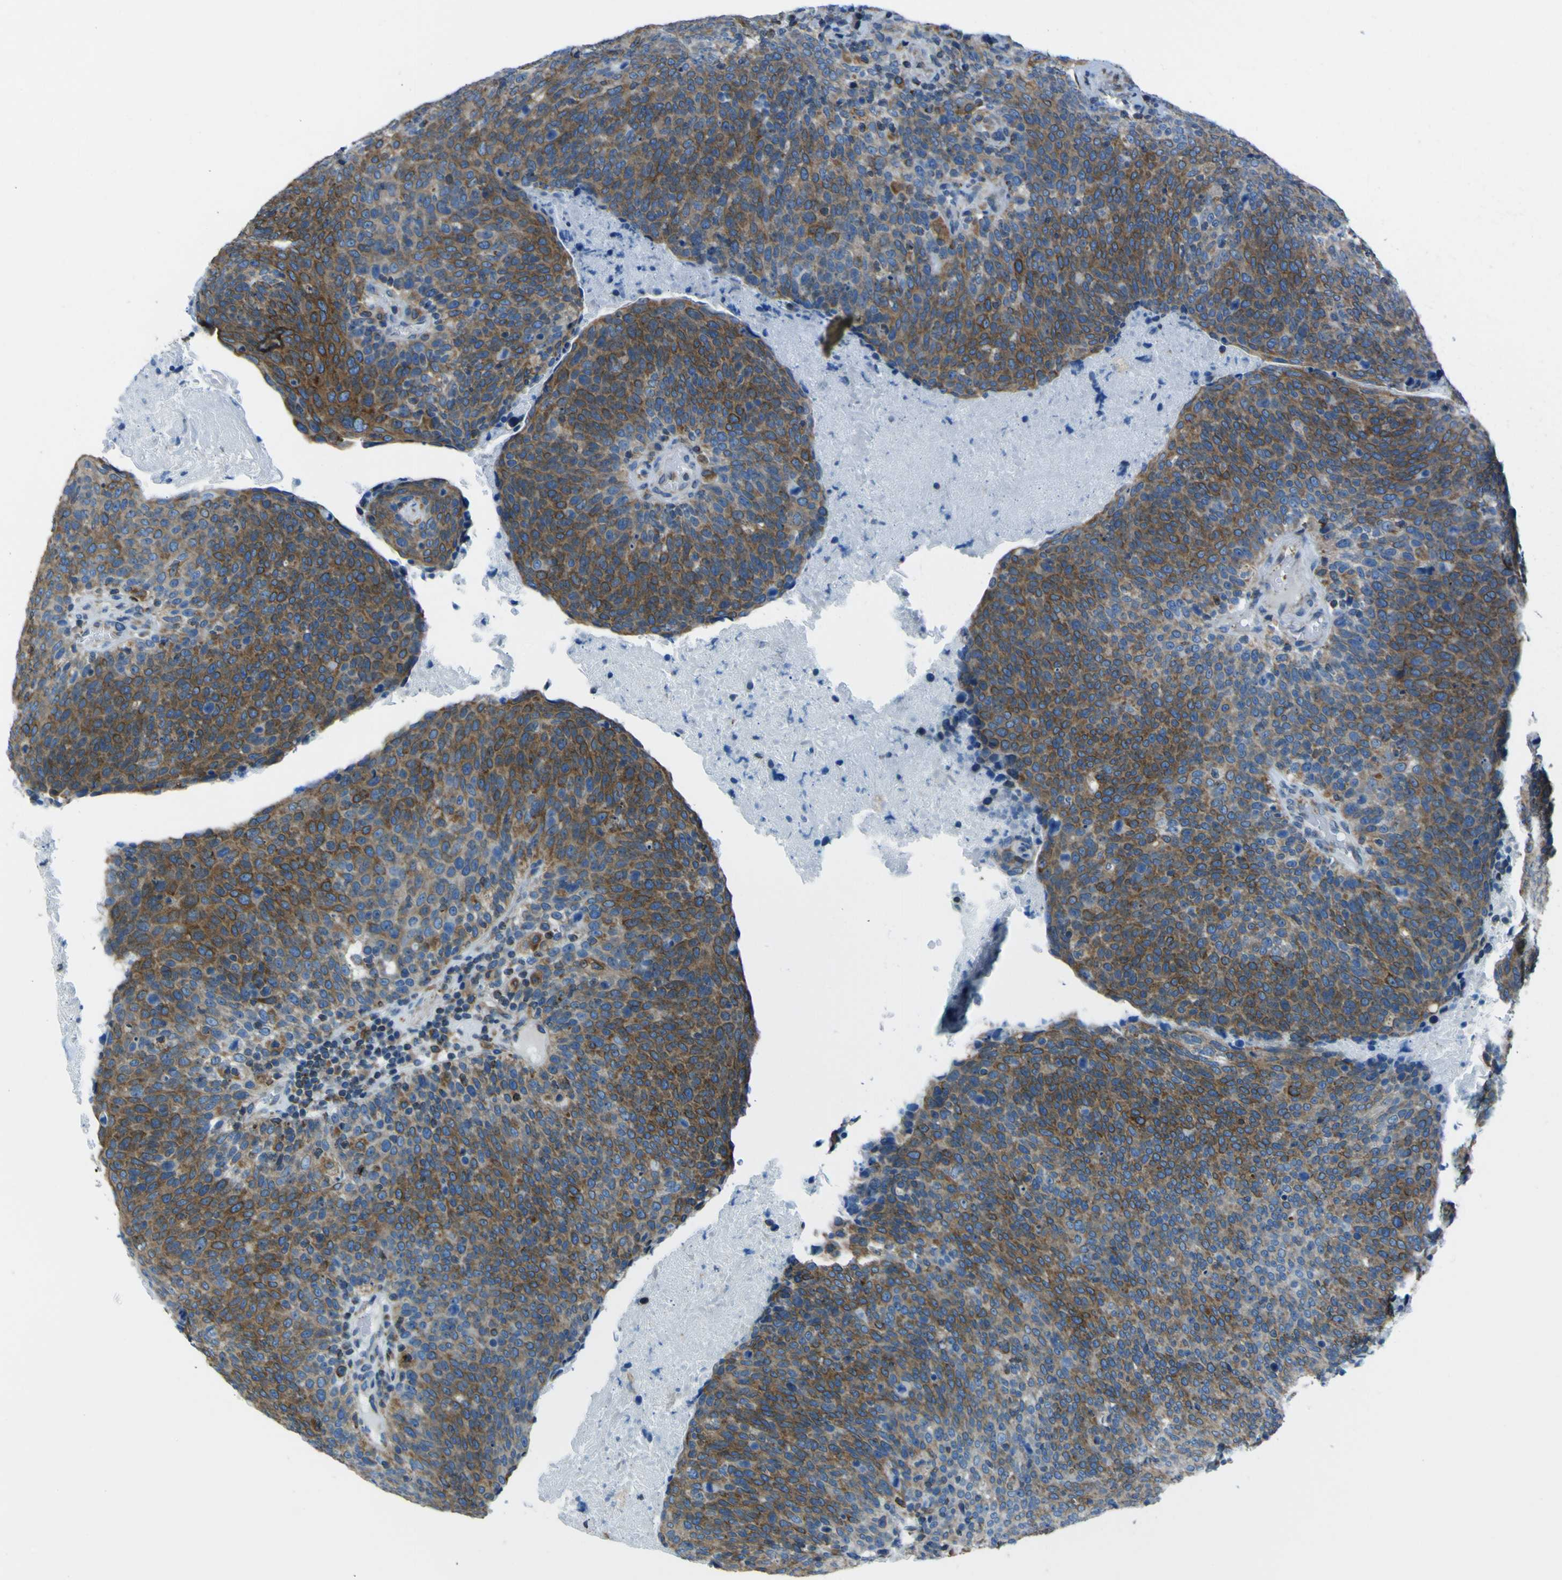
{"staining": {"intensity": "strong", "quantity": ">75%", "location": "cytoplasmic/membranous"}, "tissue": "head and neck cancer", "cell_type": "Tumor cells", "image_type": "cancer", "snomed": [{"axis": "morphology", "description": "Squamous cell carcinoma, NOS"}, {"axis": "morphology", "description": "Squamous cell carcinoma, metastatic, NOS"}, {"axis": "topography", "description": "Lymph node"}, {"axis": "topography", "description": "Head-Neck"}], "caption": "This is an image of immunohistochemistry staining of head and neck squamous cell carcinoma, which shows strong positivity in the cytoplasmic/membranous of tumor cells.", "gene": "STIM1", "patient": {"sex": "male", "age": 62}}